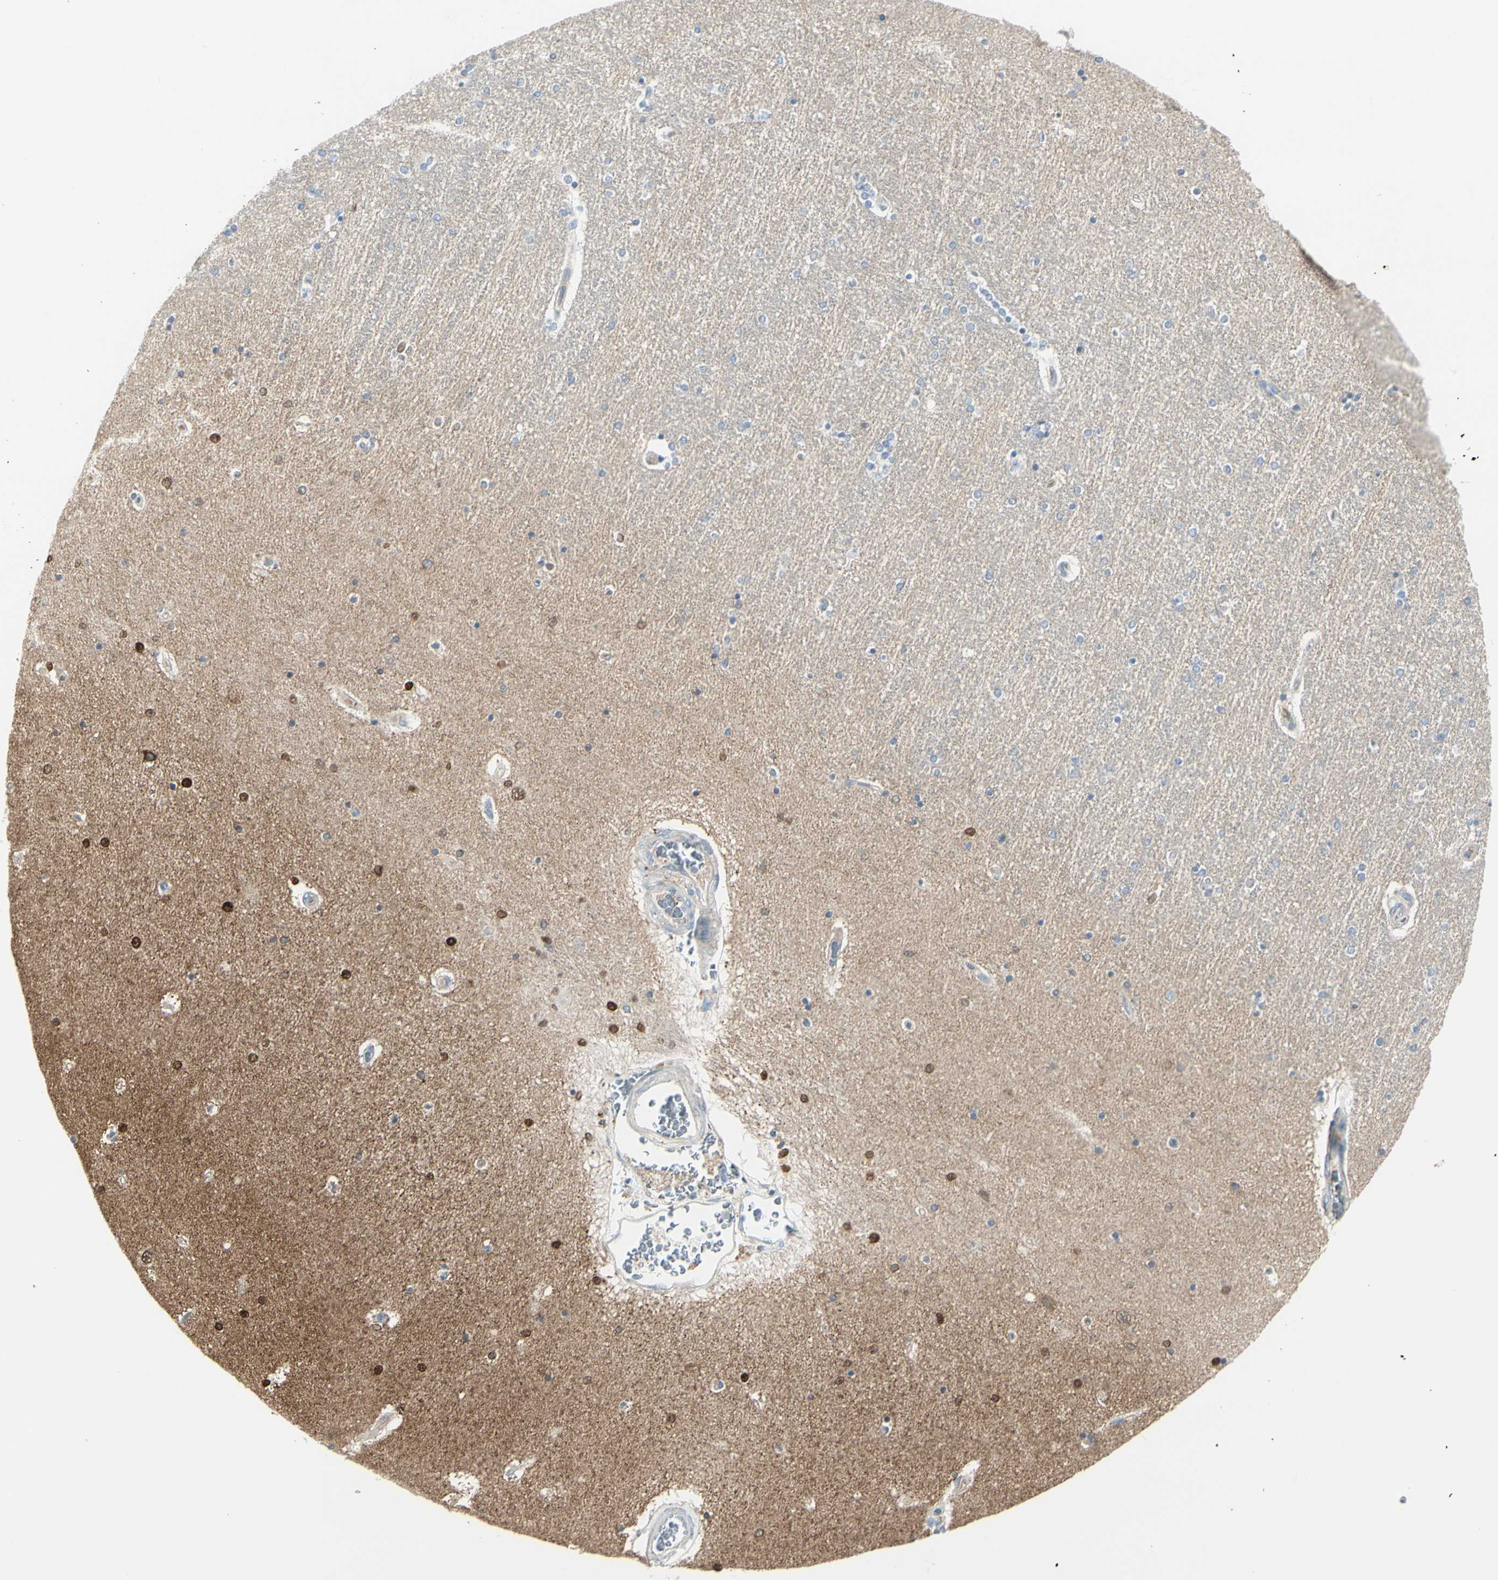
{"staining": {"intensity": "moderate", "quantity": "<25%", "location": "nuclear"}, "tissue": "hippocampus", "cell_type": "Glial cells", "image_type": "normal", "snomed": [{"axis": "morphology", "description": "Normal tissue, NOS"}, {"axis": "topography", "description": "Hippocampus"}], "caption": "A micrograph of hippocampus stained for a protein demonstrates moderate nuclear brown staining in glial cells.", "gene": "CACNA2D1", "patient": {"sex": "female", "age": 54}}